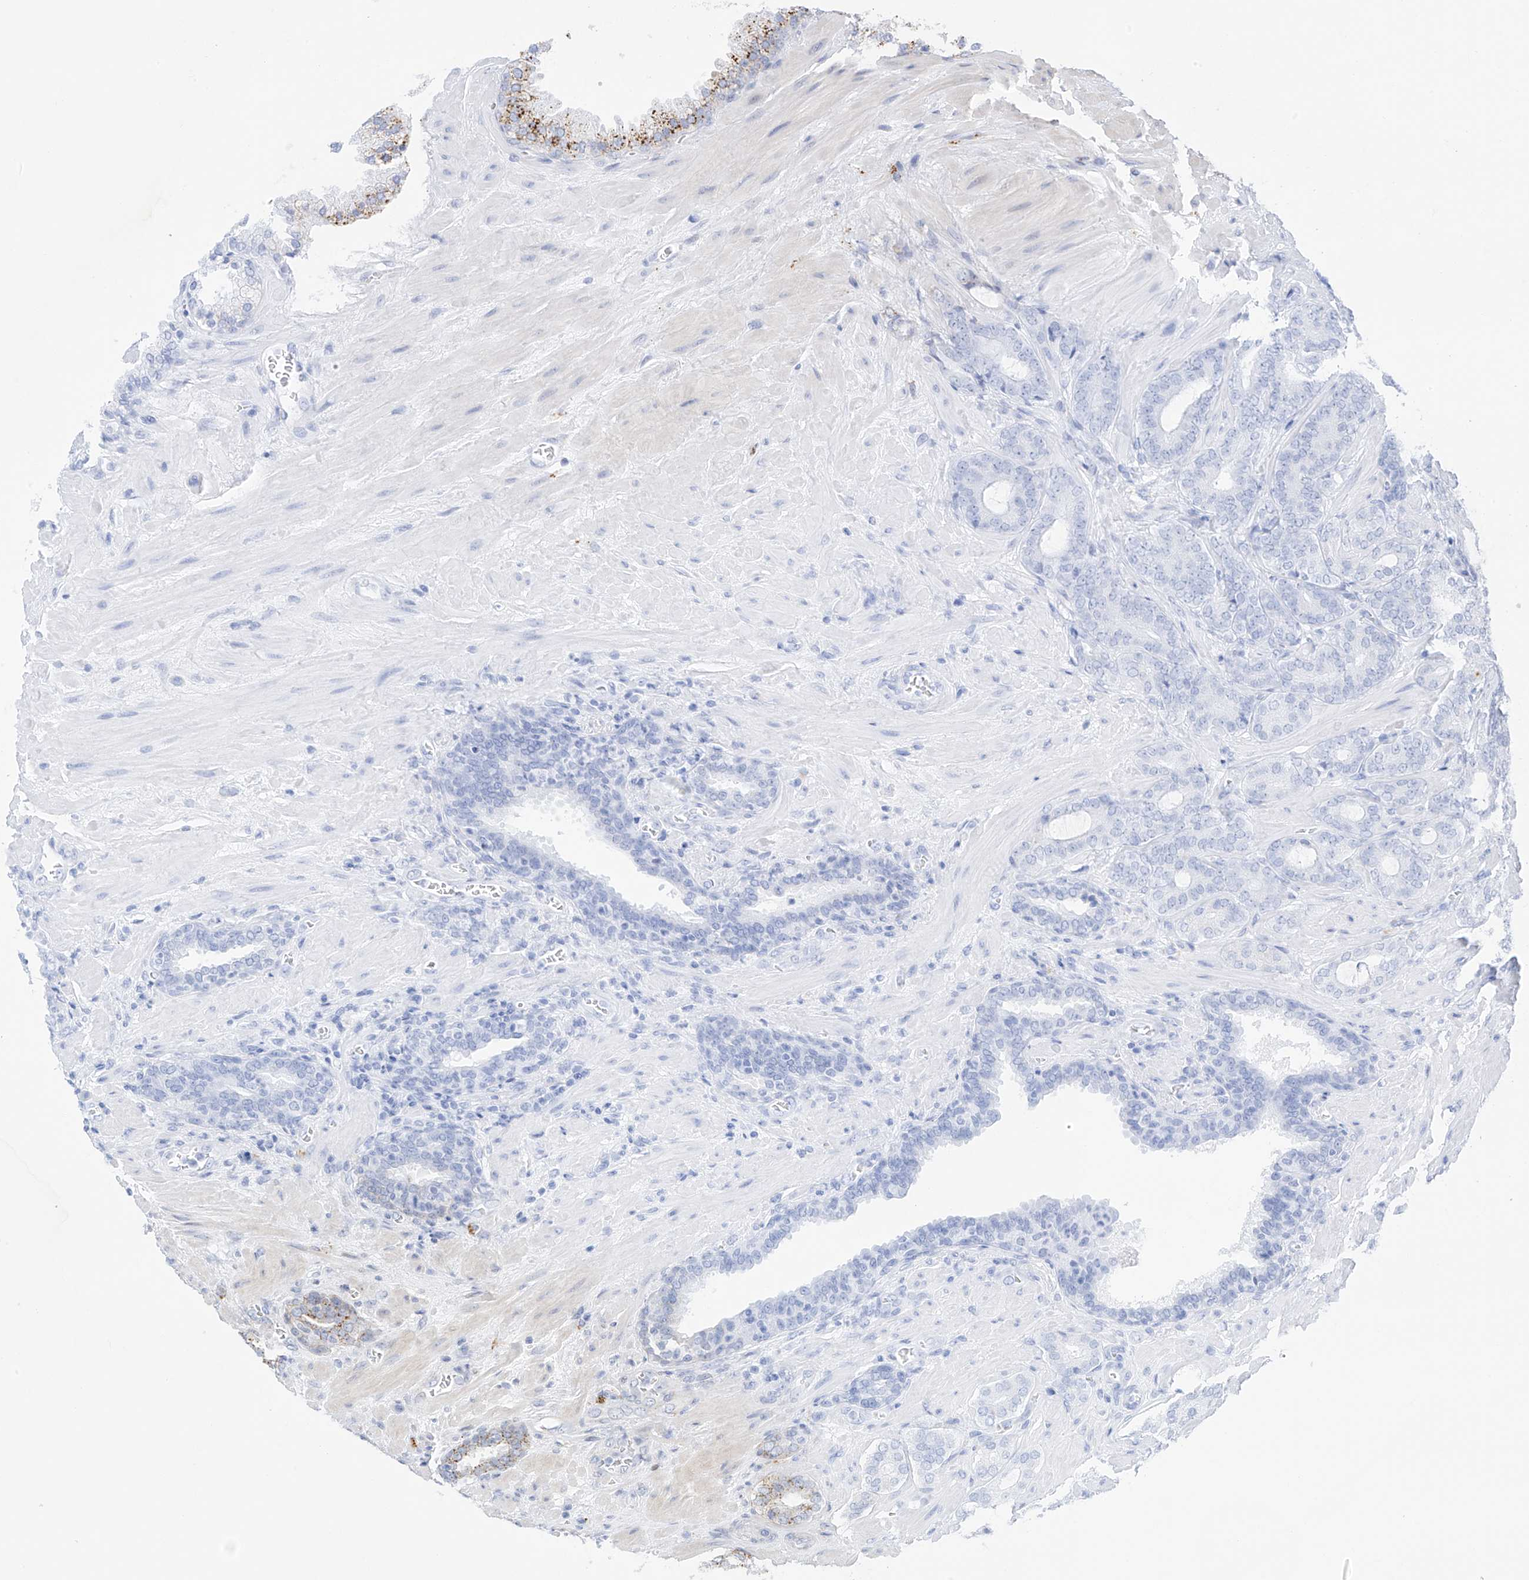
{"staining": {"intensity": "negative", "quantity": "none", "location": "none"}, "tissue": "prostate cancer", "cell_type": "Tumor cells", "image_type": "cancer", "snomed": [{"axis": "morphology", "description": "Adenocarcinoma, Low grade"}, {"axis": "topography", "description": "Prostate"}], "caption": "Tumor cells are negative for brown protein staining in prostate cancer (adenocarcinoma (low-grade)). (DAB (3,3'-diaminobenzidine) immunohistochemistry visualized using brightfield microscopy, high magnification).", "gene": "PSPH", "patient": {"sex": "male", "age": 63}}